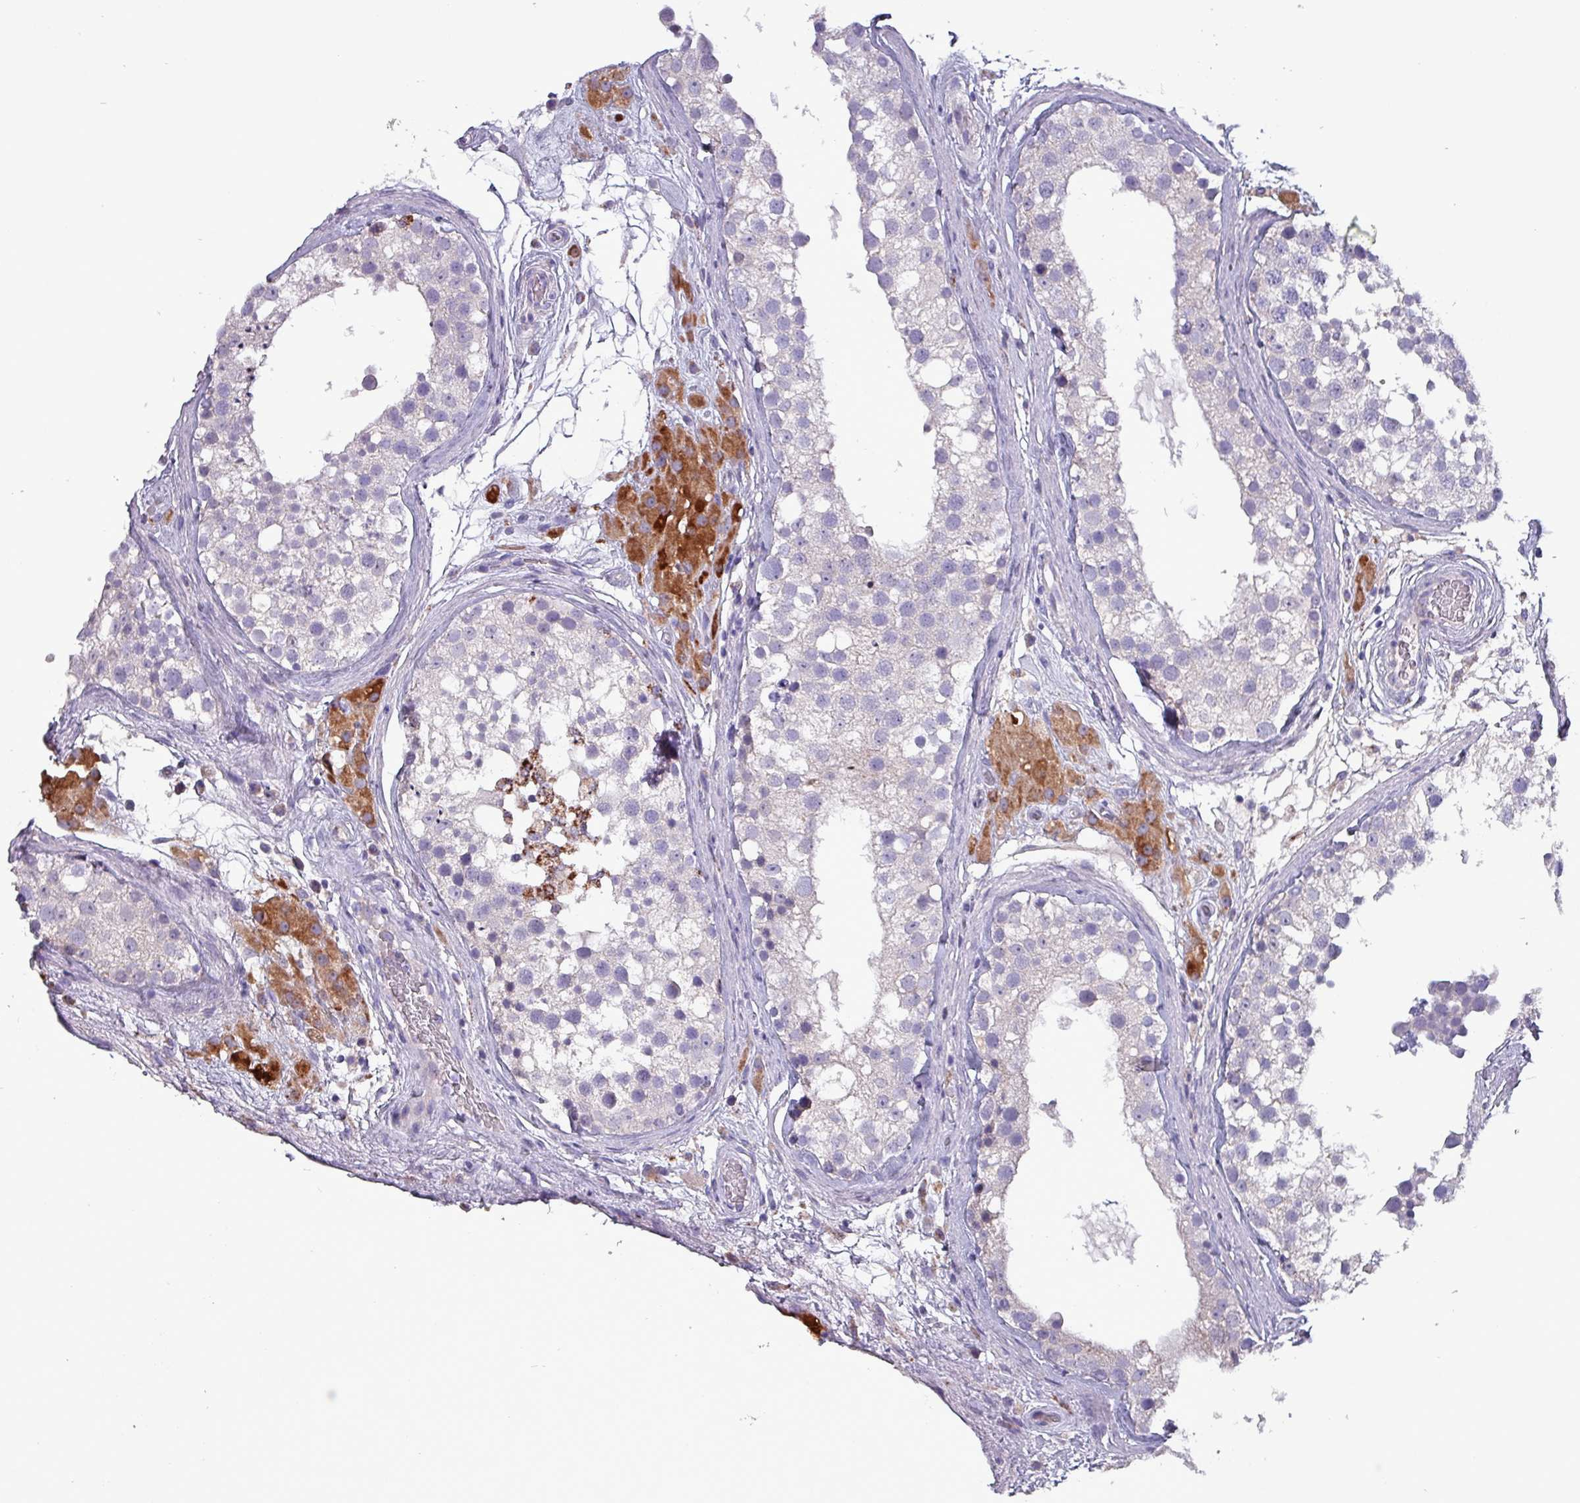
{"staining": {"intensity": "negative", "quantity": "none", "location": "none"}, "tissue": "testis", "cell_type": "Cells in seminiferous ducts", "image_type": "normal", "snomed": [{"axis": "morphology", "description": "Normal tissue, NOS"}, {"axis": "topography", "description": "Testis"}], "caption": "Image shows no protein expression in cells in seminiferous ducts of benign testis.", "gene": "HSD3B7", "patient": {"sex": "male", "age": 46}}